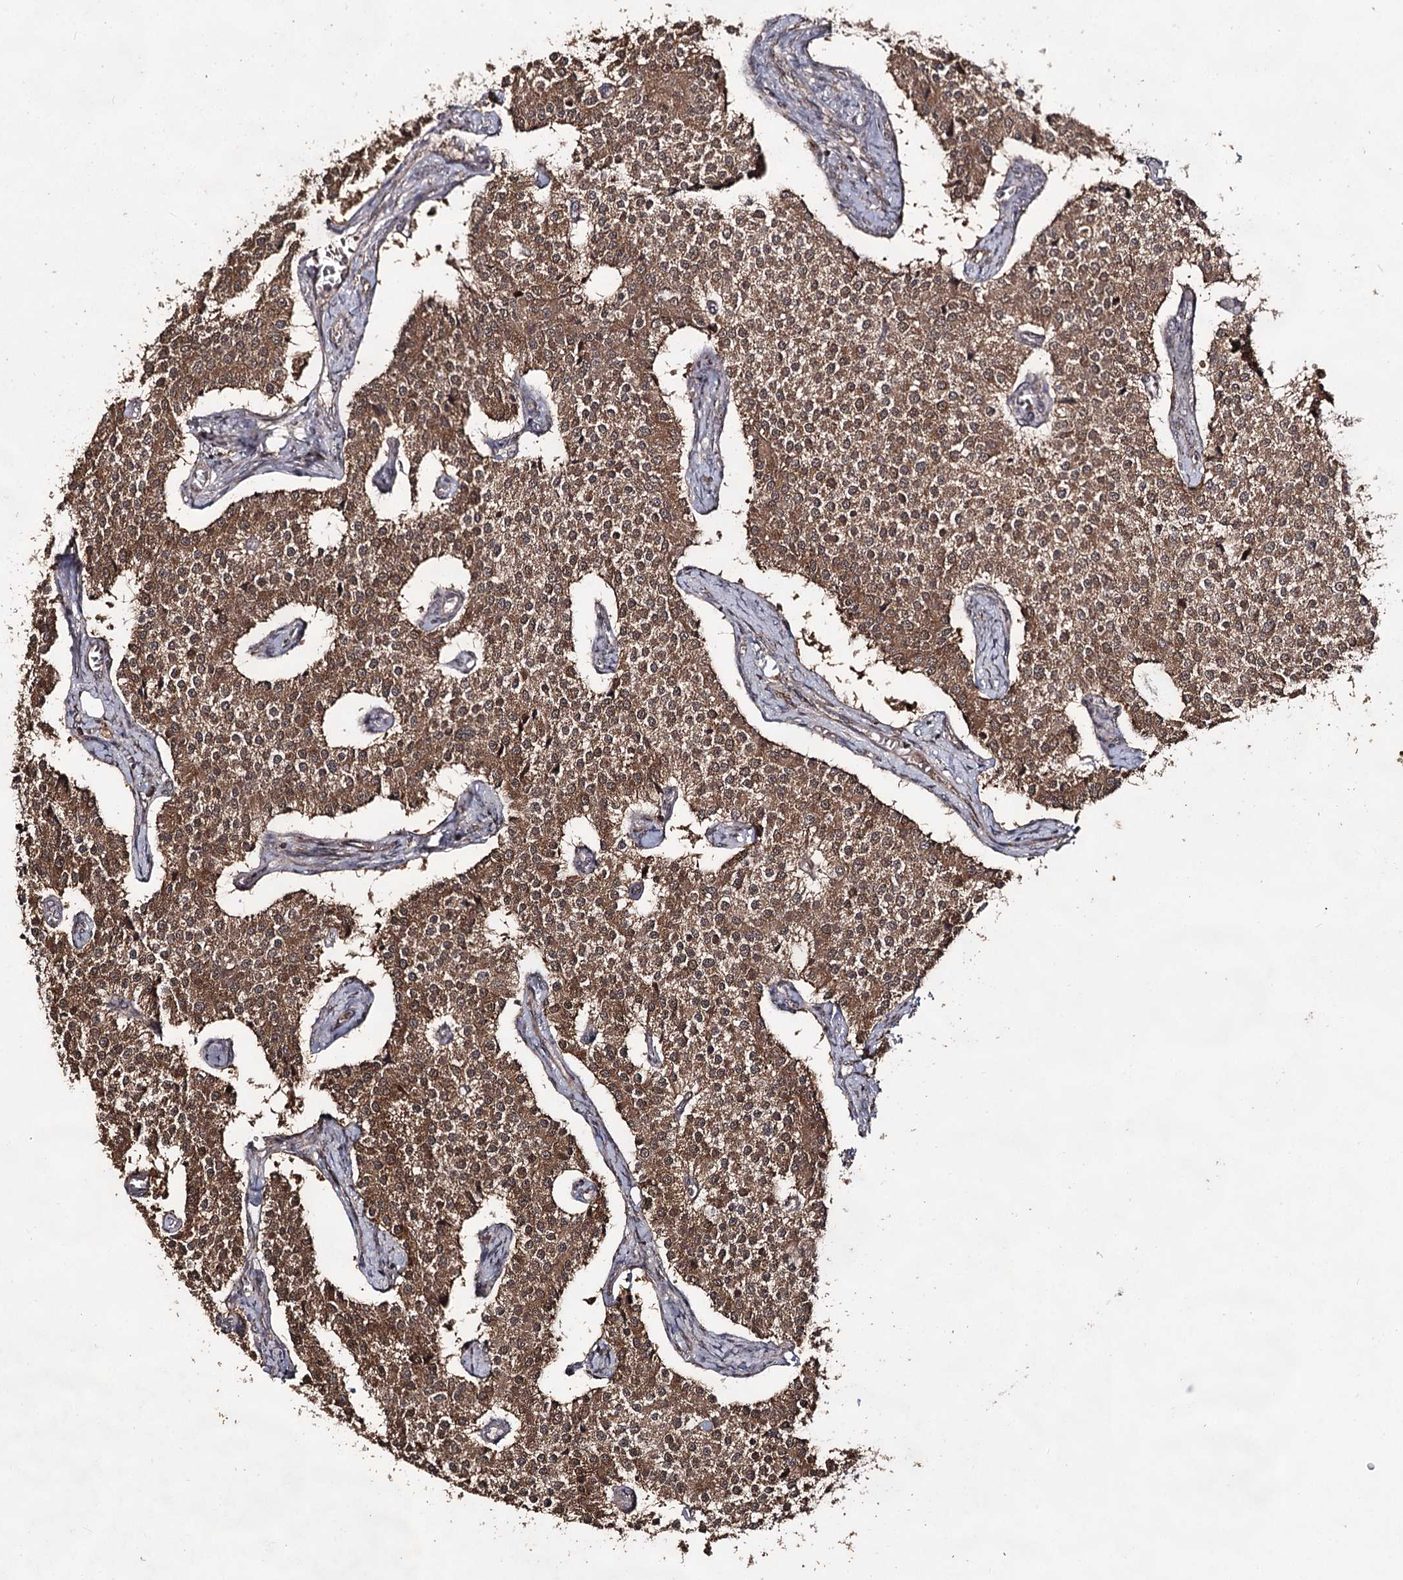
{"staining": {"intensity": "moderate", "quantity": ">75%", "location": "cytoplasmic/membranous,nuclear"}, "tissue": "carcinoid", "cell_type": "Tumor cells", "image_type": "cancer", "snomed": [{"axis": "morphology", "description": "Carcinoid, malignant, NOS"}, {"axis": "topography", "description": "Colon"}], "caption": "A photomicrograph of human carcinoid stained for a protein exhibits moderate cytoplasmic/membranous and nuclear brown staining in tumor cells.", "gene": "ACTR6", "patient": {"sex": "female", "age": 52}}